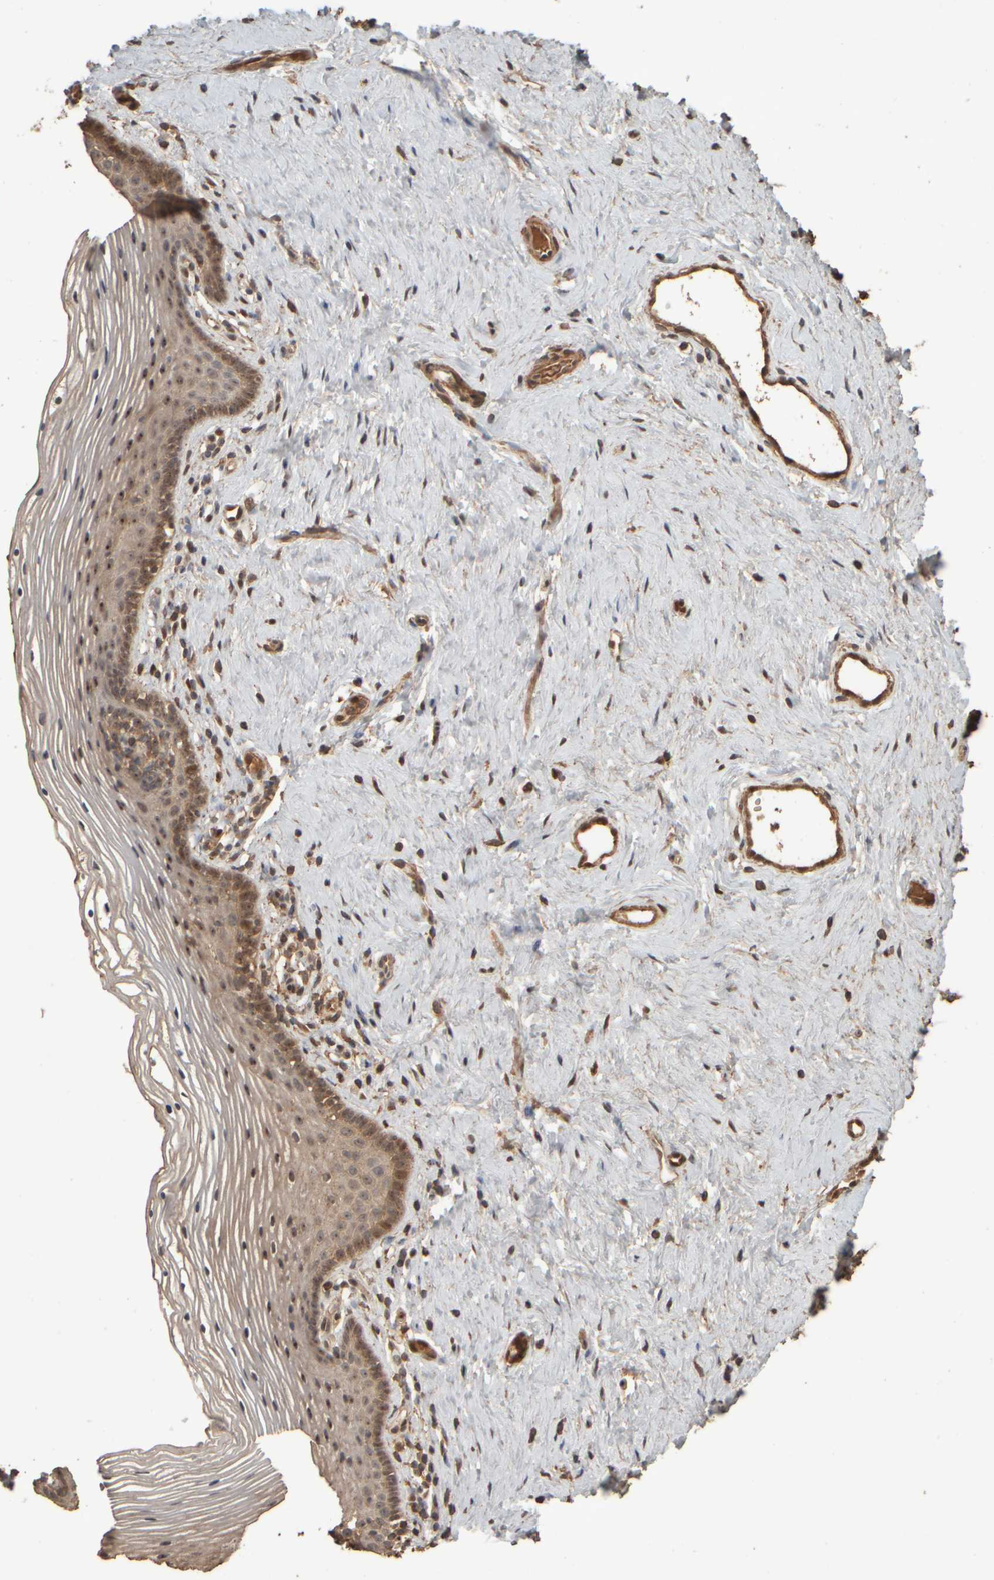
{"staining": {"intensity": "moderate", "quantity": ">75%", "location": "cytoplasmic/membranous,nuclear"}, "tissue": "vagina", "cell_type": "Squamous epithelial cells", "image_type": "normal", "snomed": [{"axis": "morphology", "description": "Normal tissue, NOS"}, {"axis": "topography", "description": "Vagina"}], "caption": "Immunohistochemical staining of unremarkable human vagina demonstrates medium levels of moderate cytoplasmic/membranous,nuclear positivity in about >75% of squamous epithelial cells.", "gene": "SPHK1", "patient": {"sex": "female", "age": 32}}